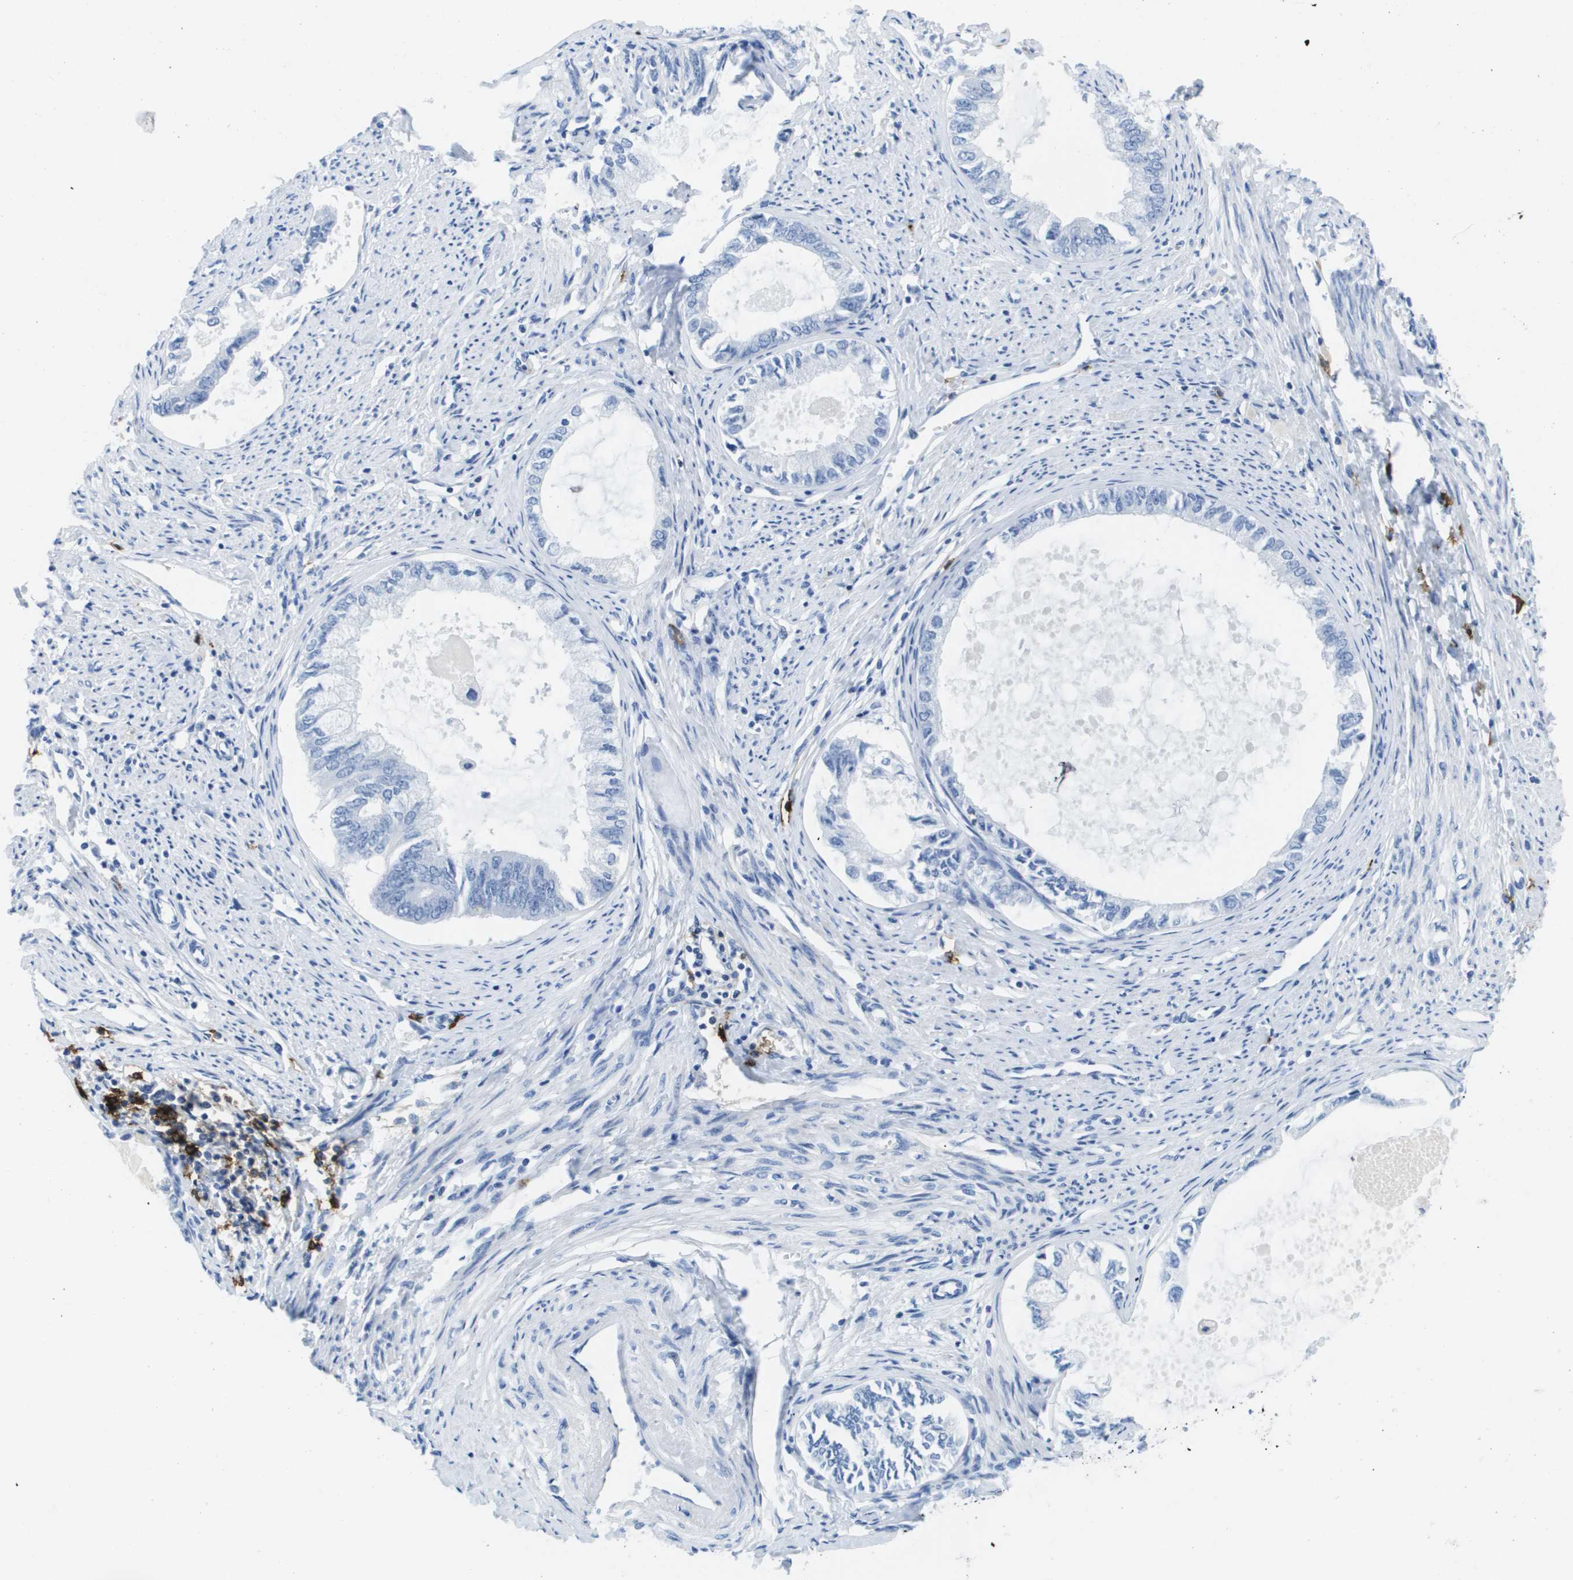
{"staining": {"intensity": "negative", "quantity": "none", "location": "none"}, "tissue": "endometrial cancer", "cell_type": "Tumor cells", "image_type": "cancer", "snomed": [{"axis": "morphology", "description": "Adenocarcinoma, NOS"}, {"axis": "topography", "description": "Endometrium"}], "caption": "A high-resolution micrograph shows immunohistochemistry staining of endometrial cancer (adenocarcinoma), which reveals no significant positivity in tumor cells.", "gene": "MS4A1", "patient": {"sex": "female", "age": 86}}